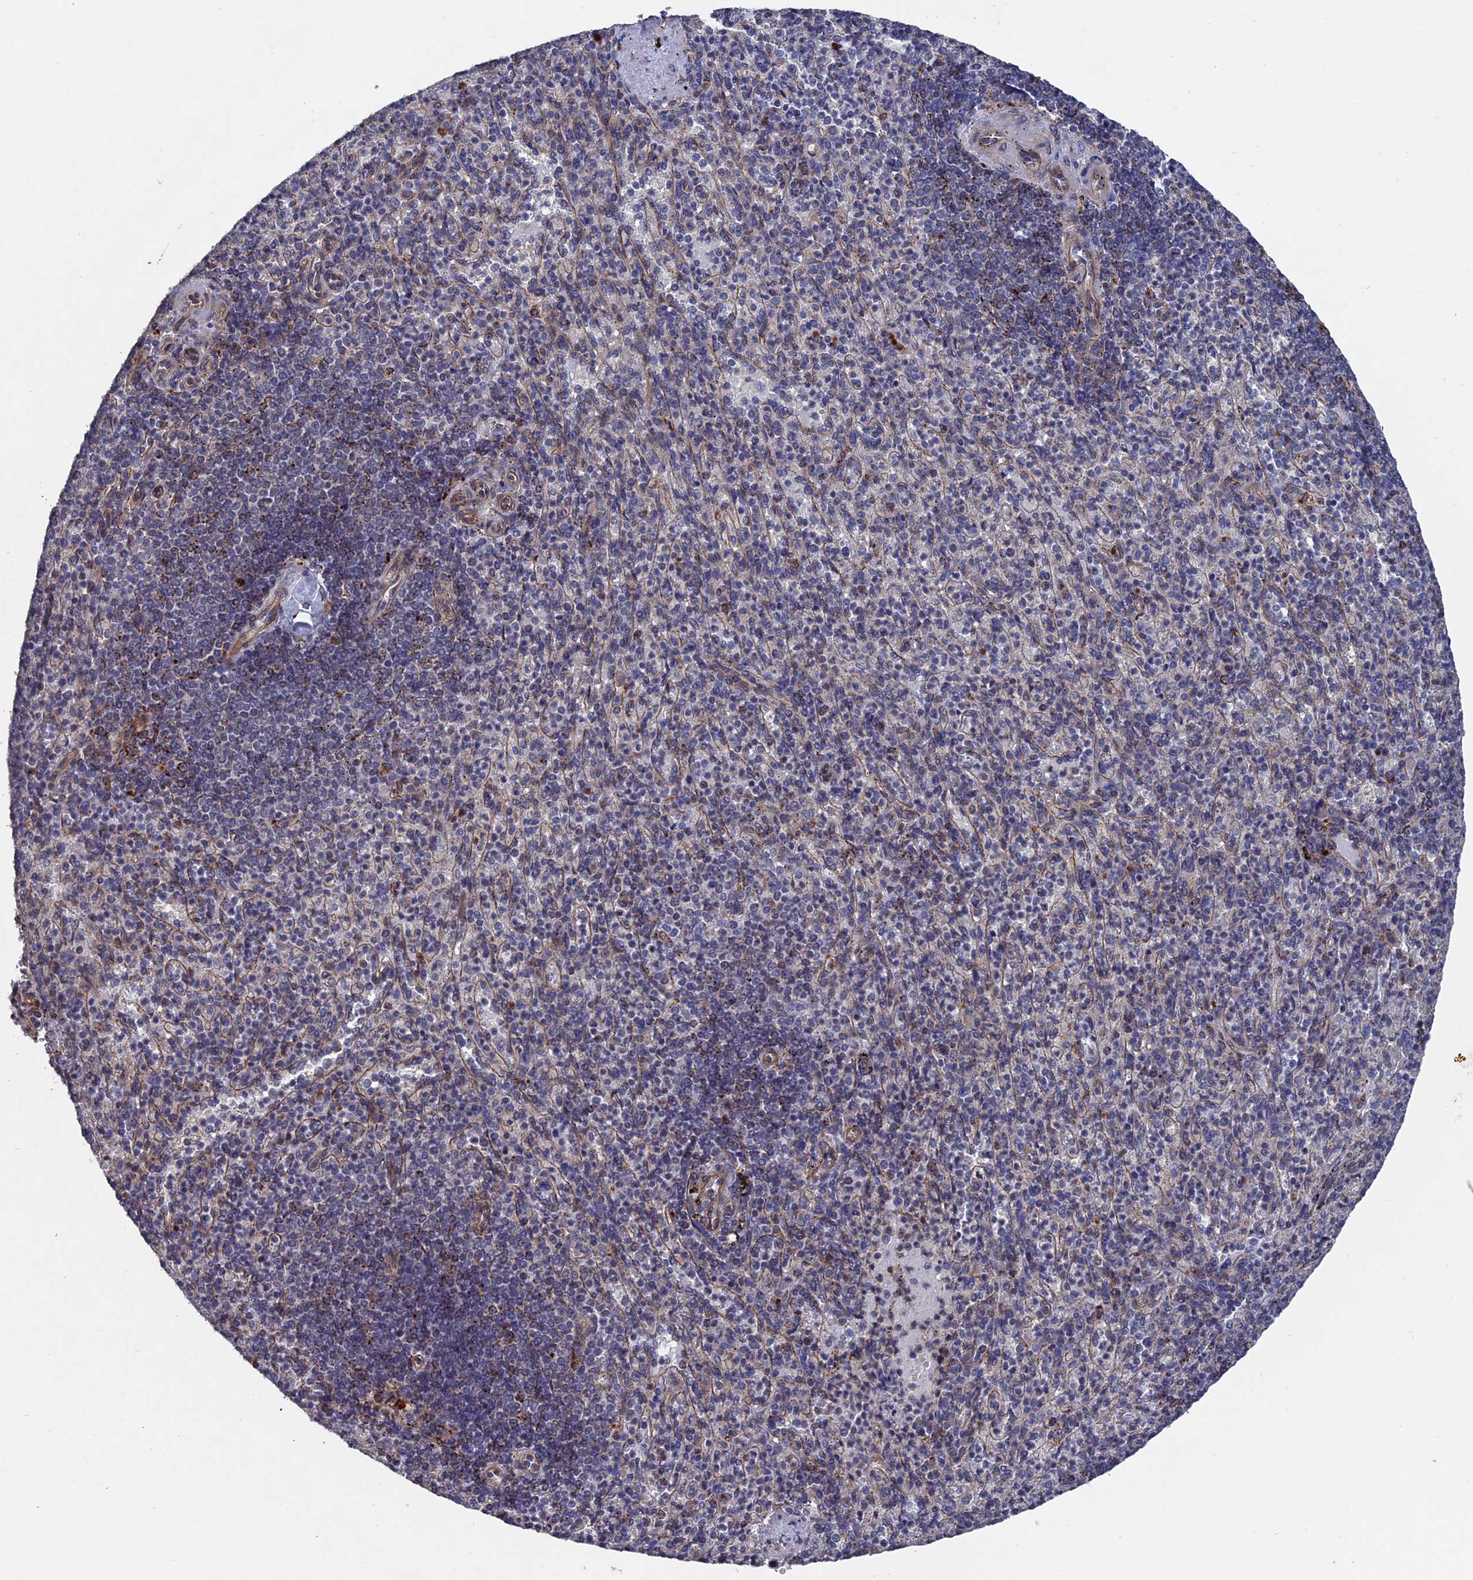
{"staining": {"intensity": "moderate", "quantity": "<25%", "location": "nuclear"}, "tissue": "spleen", "cell_type": "Cells in red pulp", "image_type": "normal", "snomed": [{"axis": "morphology", "description": "Normal tissue, NOS"}, {"axis": "topography", "description": "Spleen"}], "caption": "This is an image of immunohistochemistry staining of benign spleen, which shows moderate expression in the nuclear of cells in red pulp.", "gene": "NOSIP", "patient": {"sex": "female", "age": 74}}